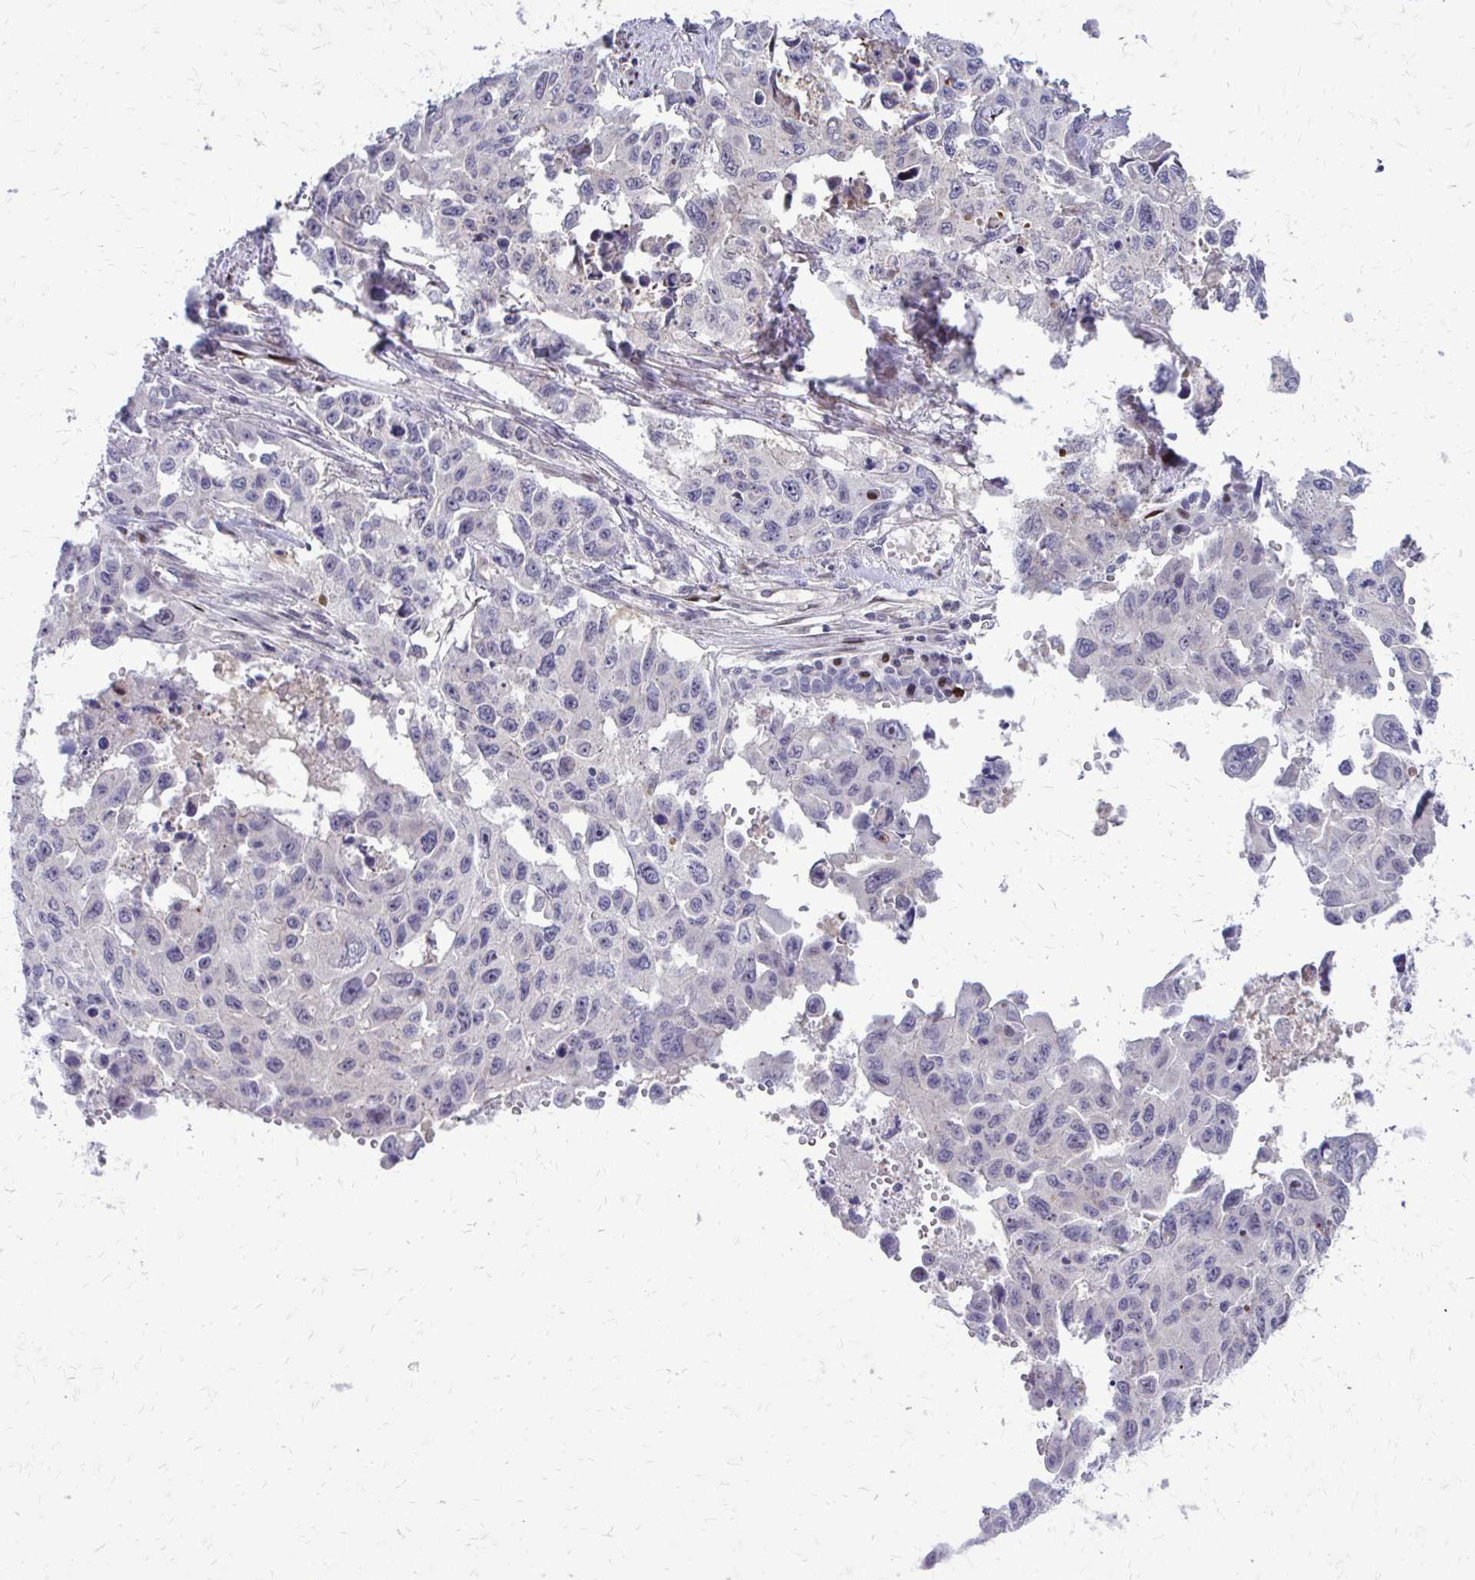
{"staining": {"intensity": "negative", "quantity": "none", "location": "none"}, "tissue": "lung cancer", "cell_type": "Tumor cells", "image_type": "cancer", "snomed": [{"axis": "morphology", "description": "Adenocarcinoma, NOS"}, {"axis": "topography", "description": "Lung"}], "caption": "The histopathology image reveals no significant positivity in tumor cells of lung cancer.", "gene": "PPDPFL", "patient": {"sex": "male", "age": 64}}